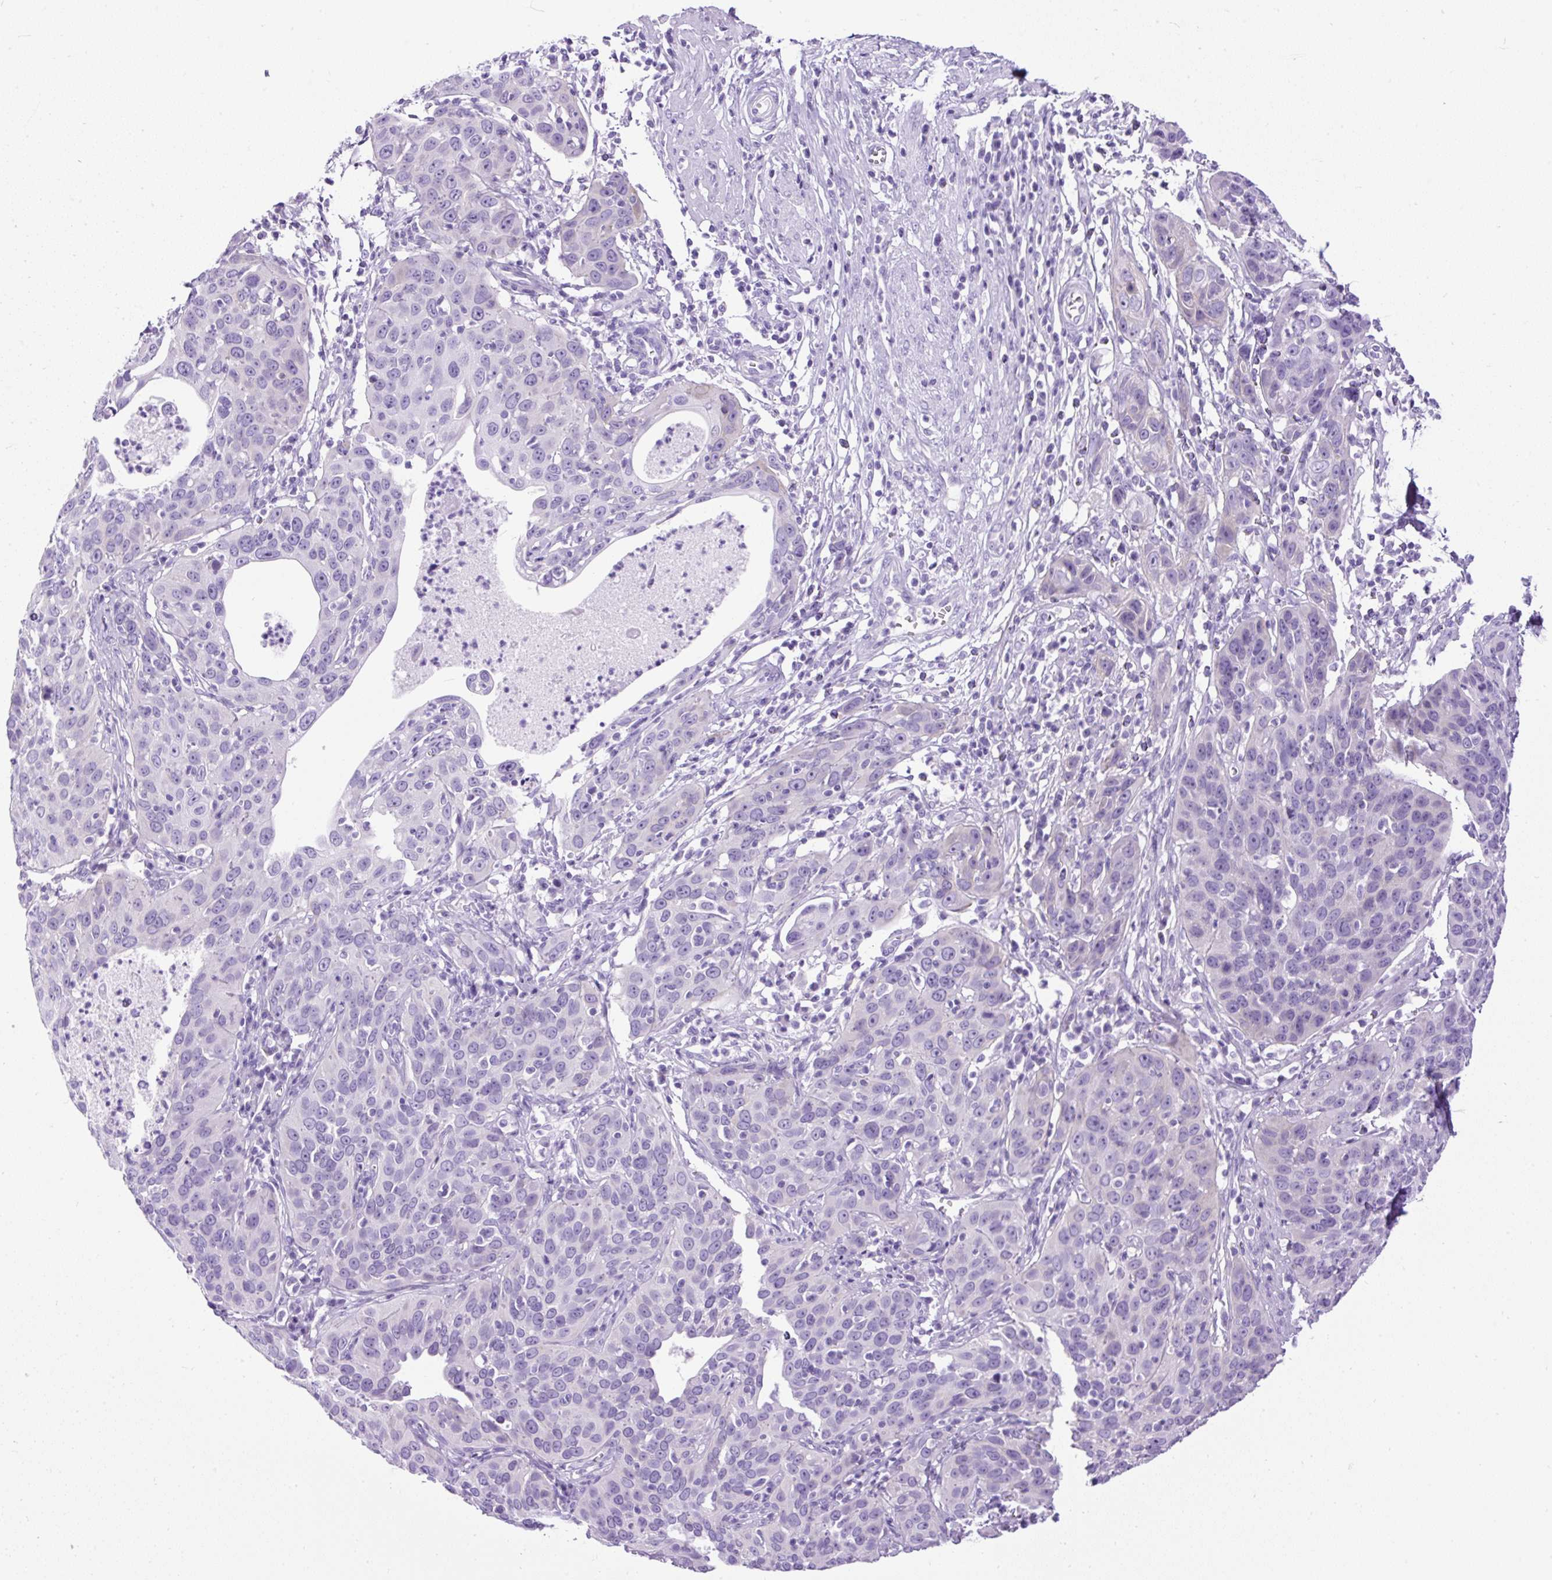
{"staining": {"intensity": "negative", "quantity": "none", "location": "none"}, "tissue": "cervical cancer", "cell_type": "Tumor cells", "image_type": "cancer", "snomed": [{"axis": "morphology", "description": "Squamous cell carcinoma, NOS"}, {"axis": "topography", "description": "Cervix"}], "caption": "A high-resolution micrograph shows IHC staining of cervical cancer (squamous cell carcinoma), which demonstrates no significant positivity in tumor cells.", "gene": "PDIA2", "patient": {"sex": "female", "age": 36}}